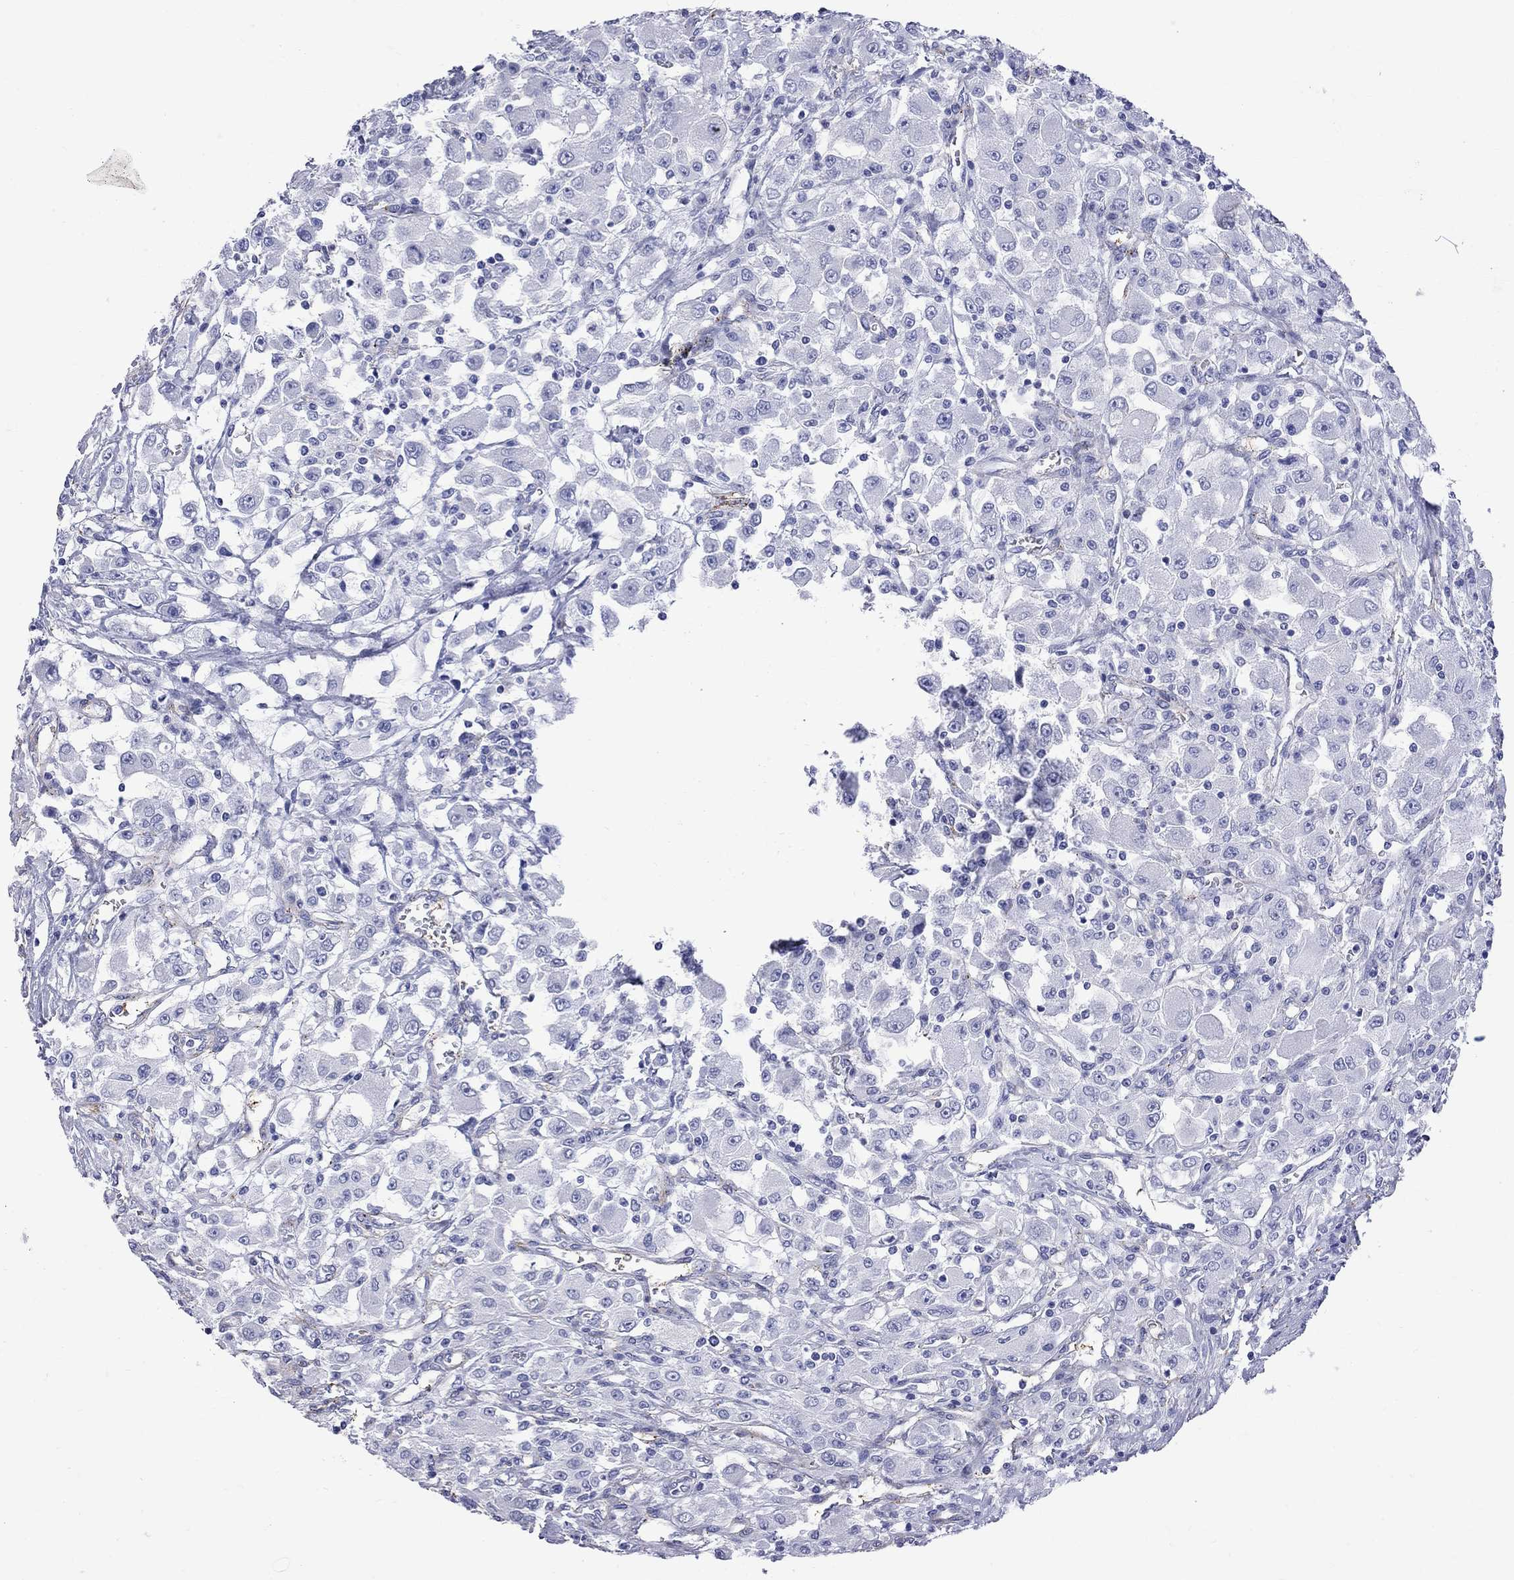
{"staining": {"intensity": "negative", "quantity": "none", "location": "none"}, "tissue": "renal cancer", "cell_type": "Tumor cells", "image_type": "cancer", "snomed": [{"axis": "morphology", "description": "Adenocarcinoma, NOS"}, {"axis": "topography", "description": "Kidney"}], "caption": "This is an immunohistochemistry micrograph of human adenocarcinoma (renal). There is no positivity in tumor cells.", "gene": "S100A3", "patient": {"sex": "female", "age": 67}}